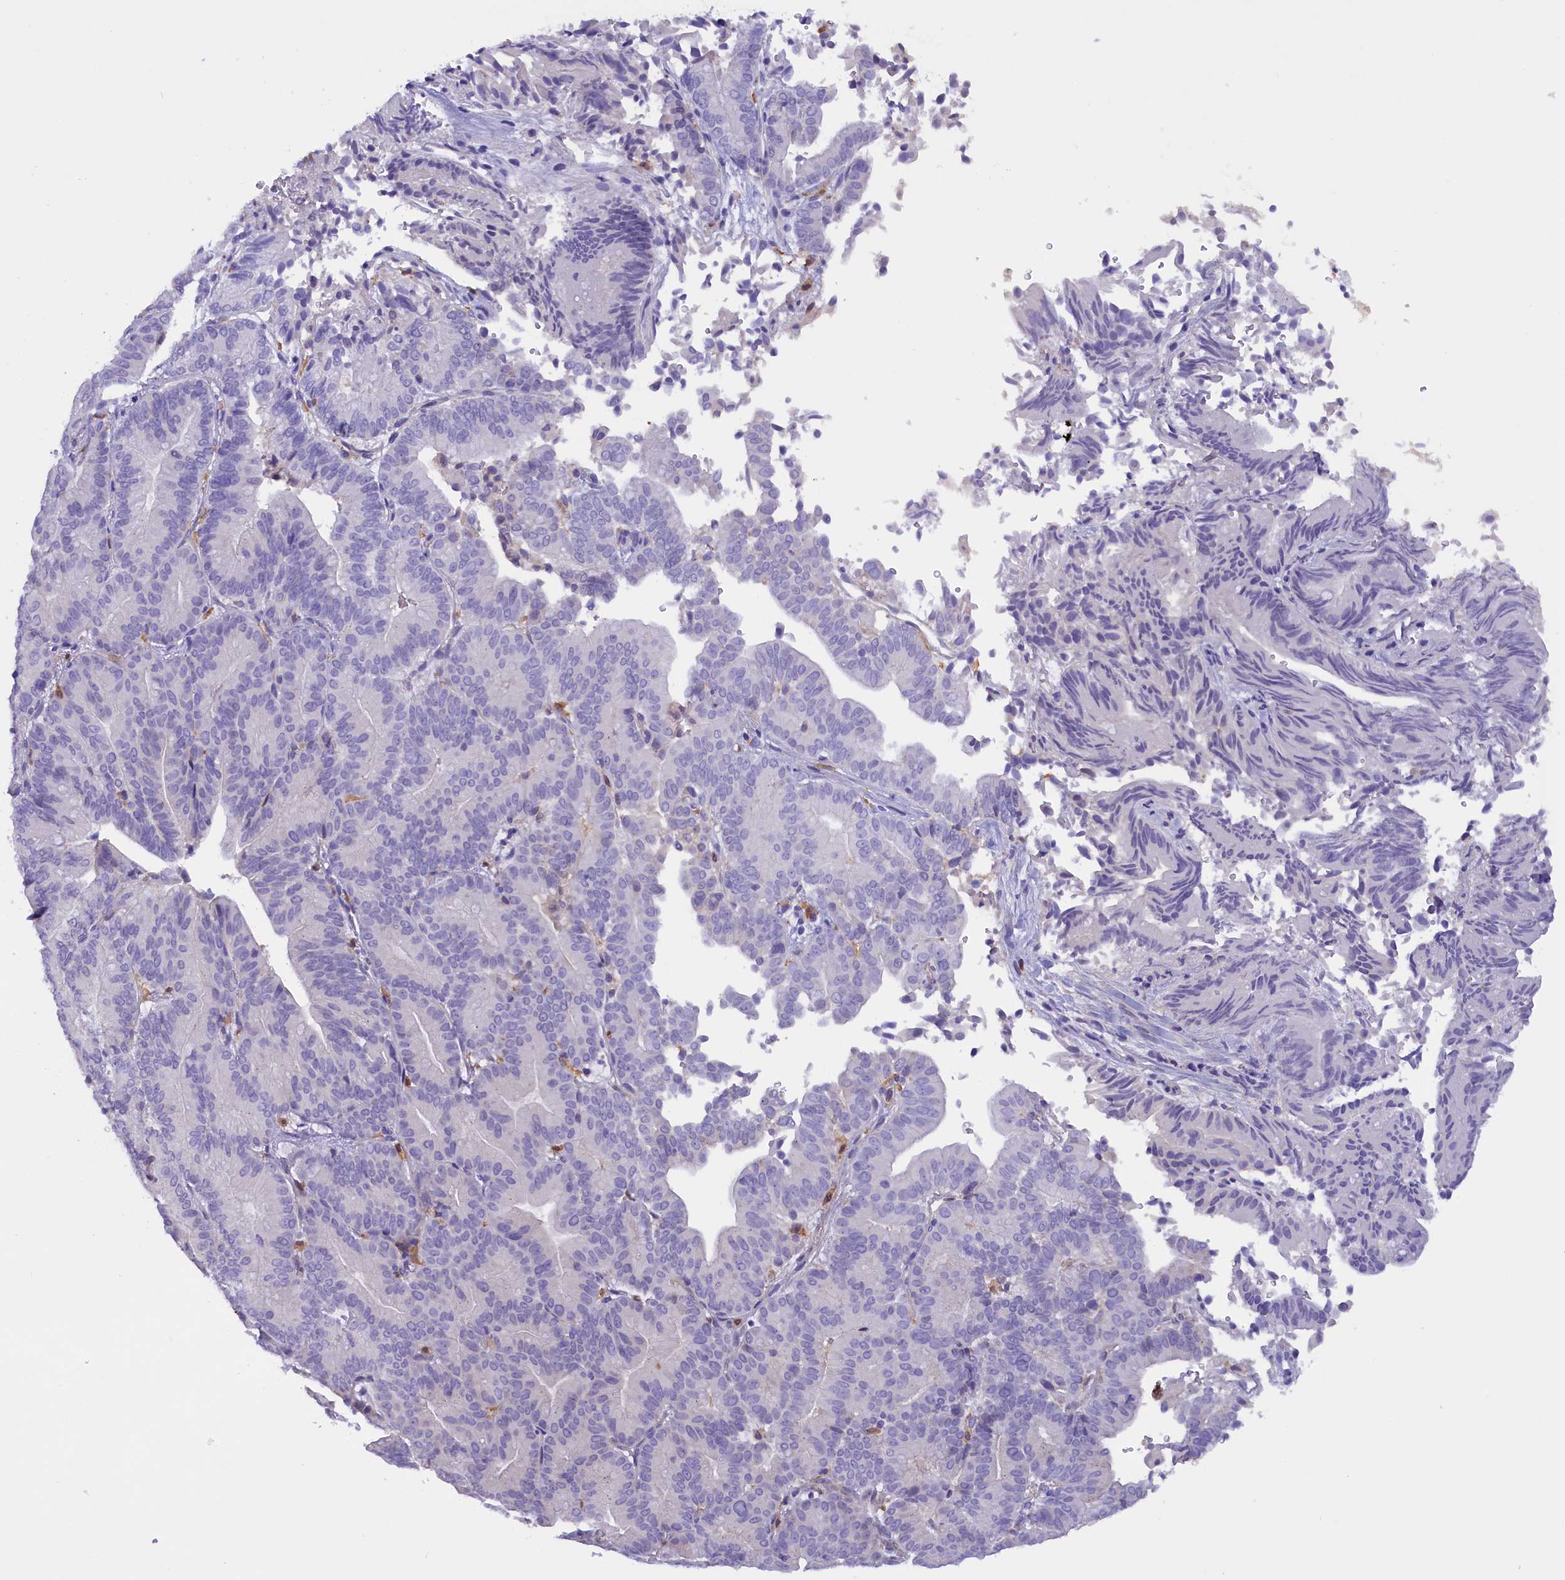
{"staining": {"intensity": "negative", "quantity": "none", "location": "none"}, "tissue": "liver cancer", "cell_type": "Tumor cells", "image_type": "cancer", "snomed": [{"axis": "morphology", "description": "Cholangiocarcinoma"}, {"axis": "topography", "description": "Liver"}], "caption": "Protein analysis of liver cancer (cholangiocarcinoma) demonstrates no significant positivity in tumor cells.", "gene": "FAM149B1", "patient": {"sex": "female", "age": 75}}